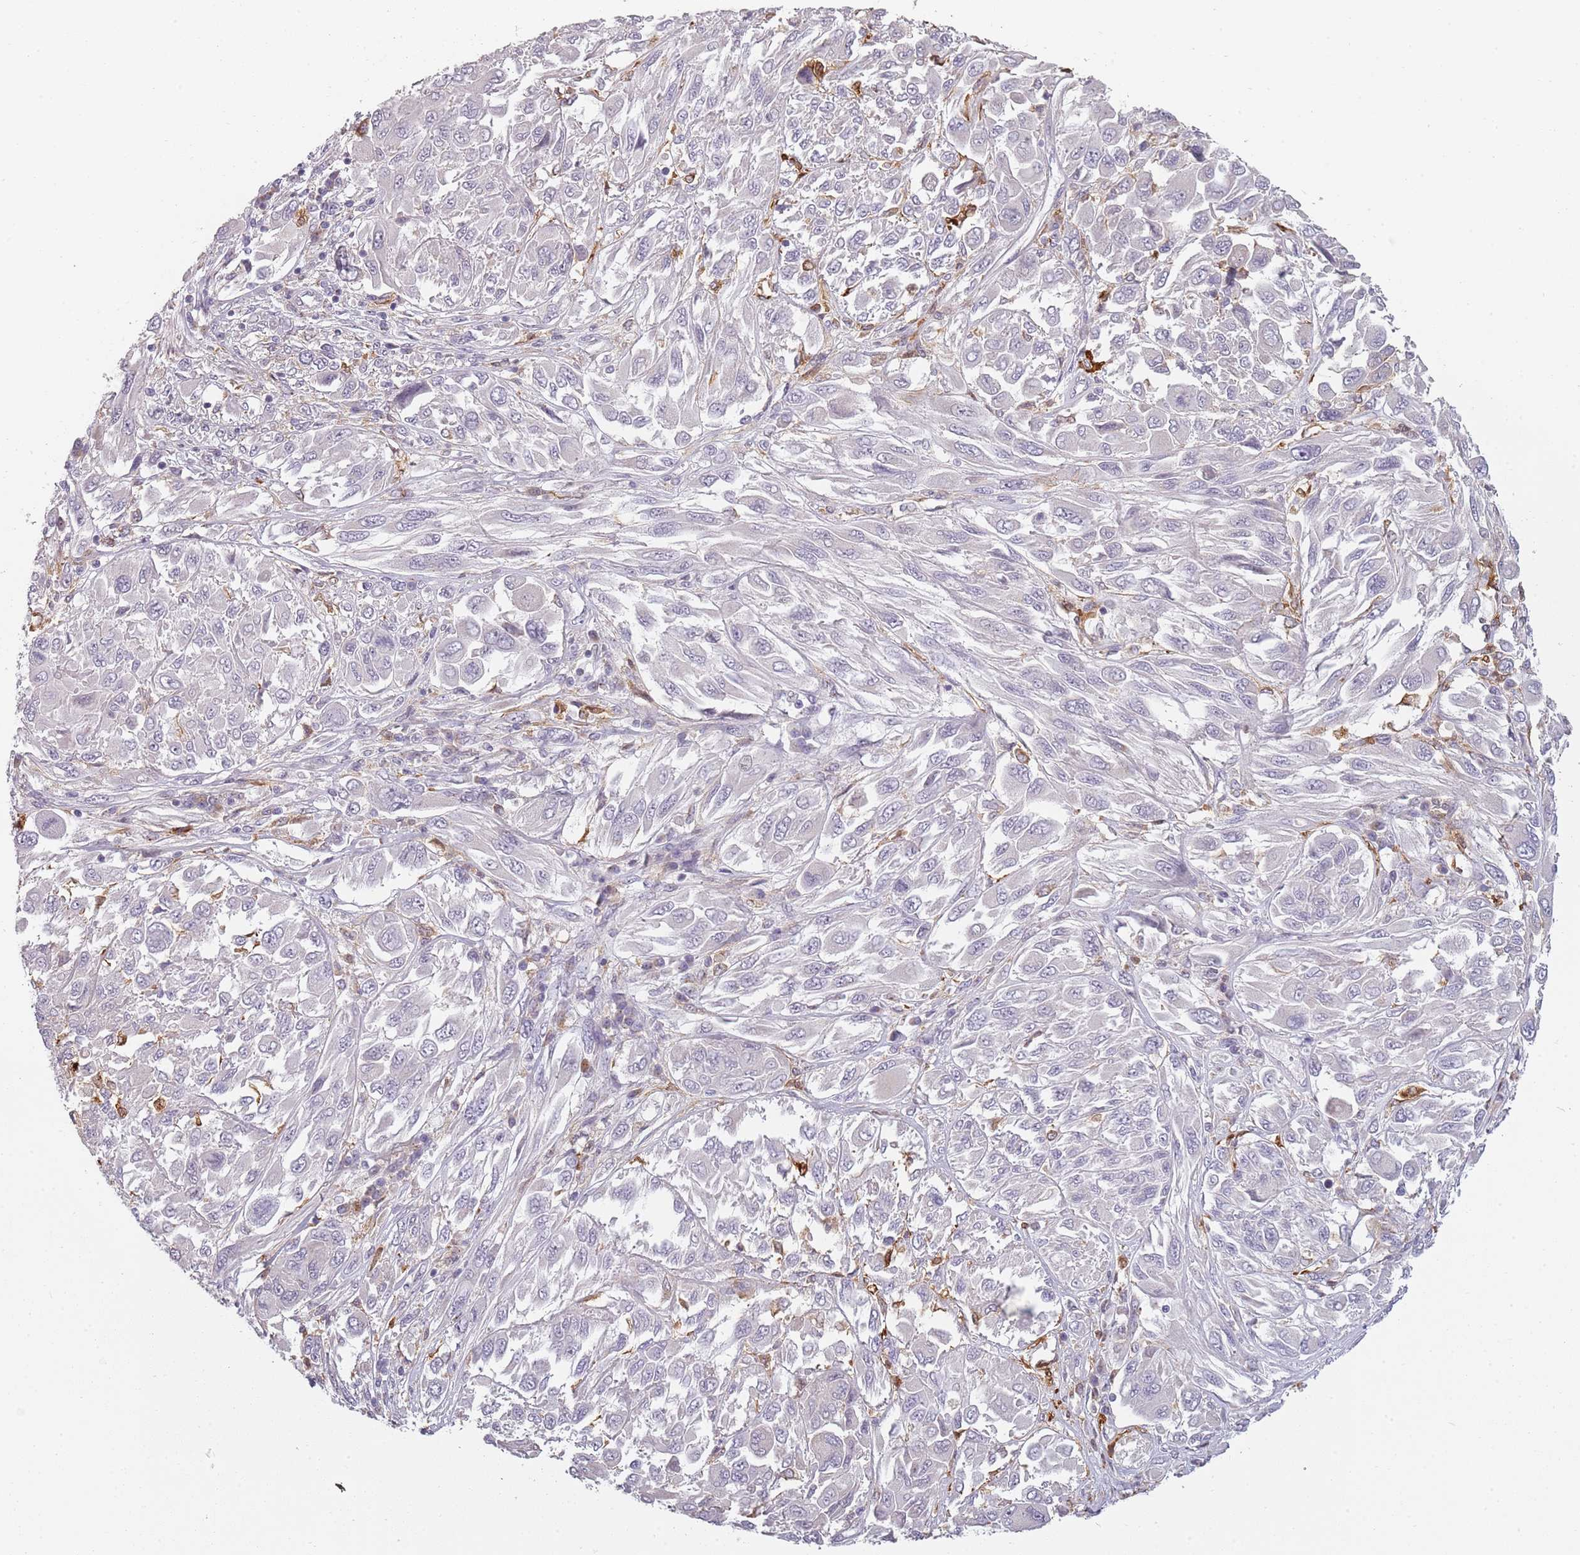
{"staining": {"intensity": "negative", "quantity": "none", "location": "none"}, "tissue": "melanoma", "cell_type": "Tumor cells", "image_type": "cancer", "snomed": [{"axis": "morphology", "description": "Malignant melanoma, NOS"}, {"axis": "topography", "description": "Skin"}], "caption": "Human malignant melanoma stained for a protein using IHC demonstrates no positivity in tumor cells.", "gene": "CC2D2B", "patient": {"sex": "female", "age": 91}}